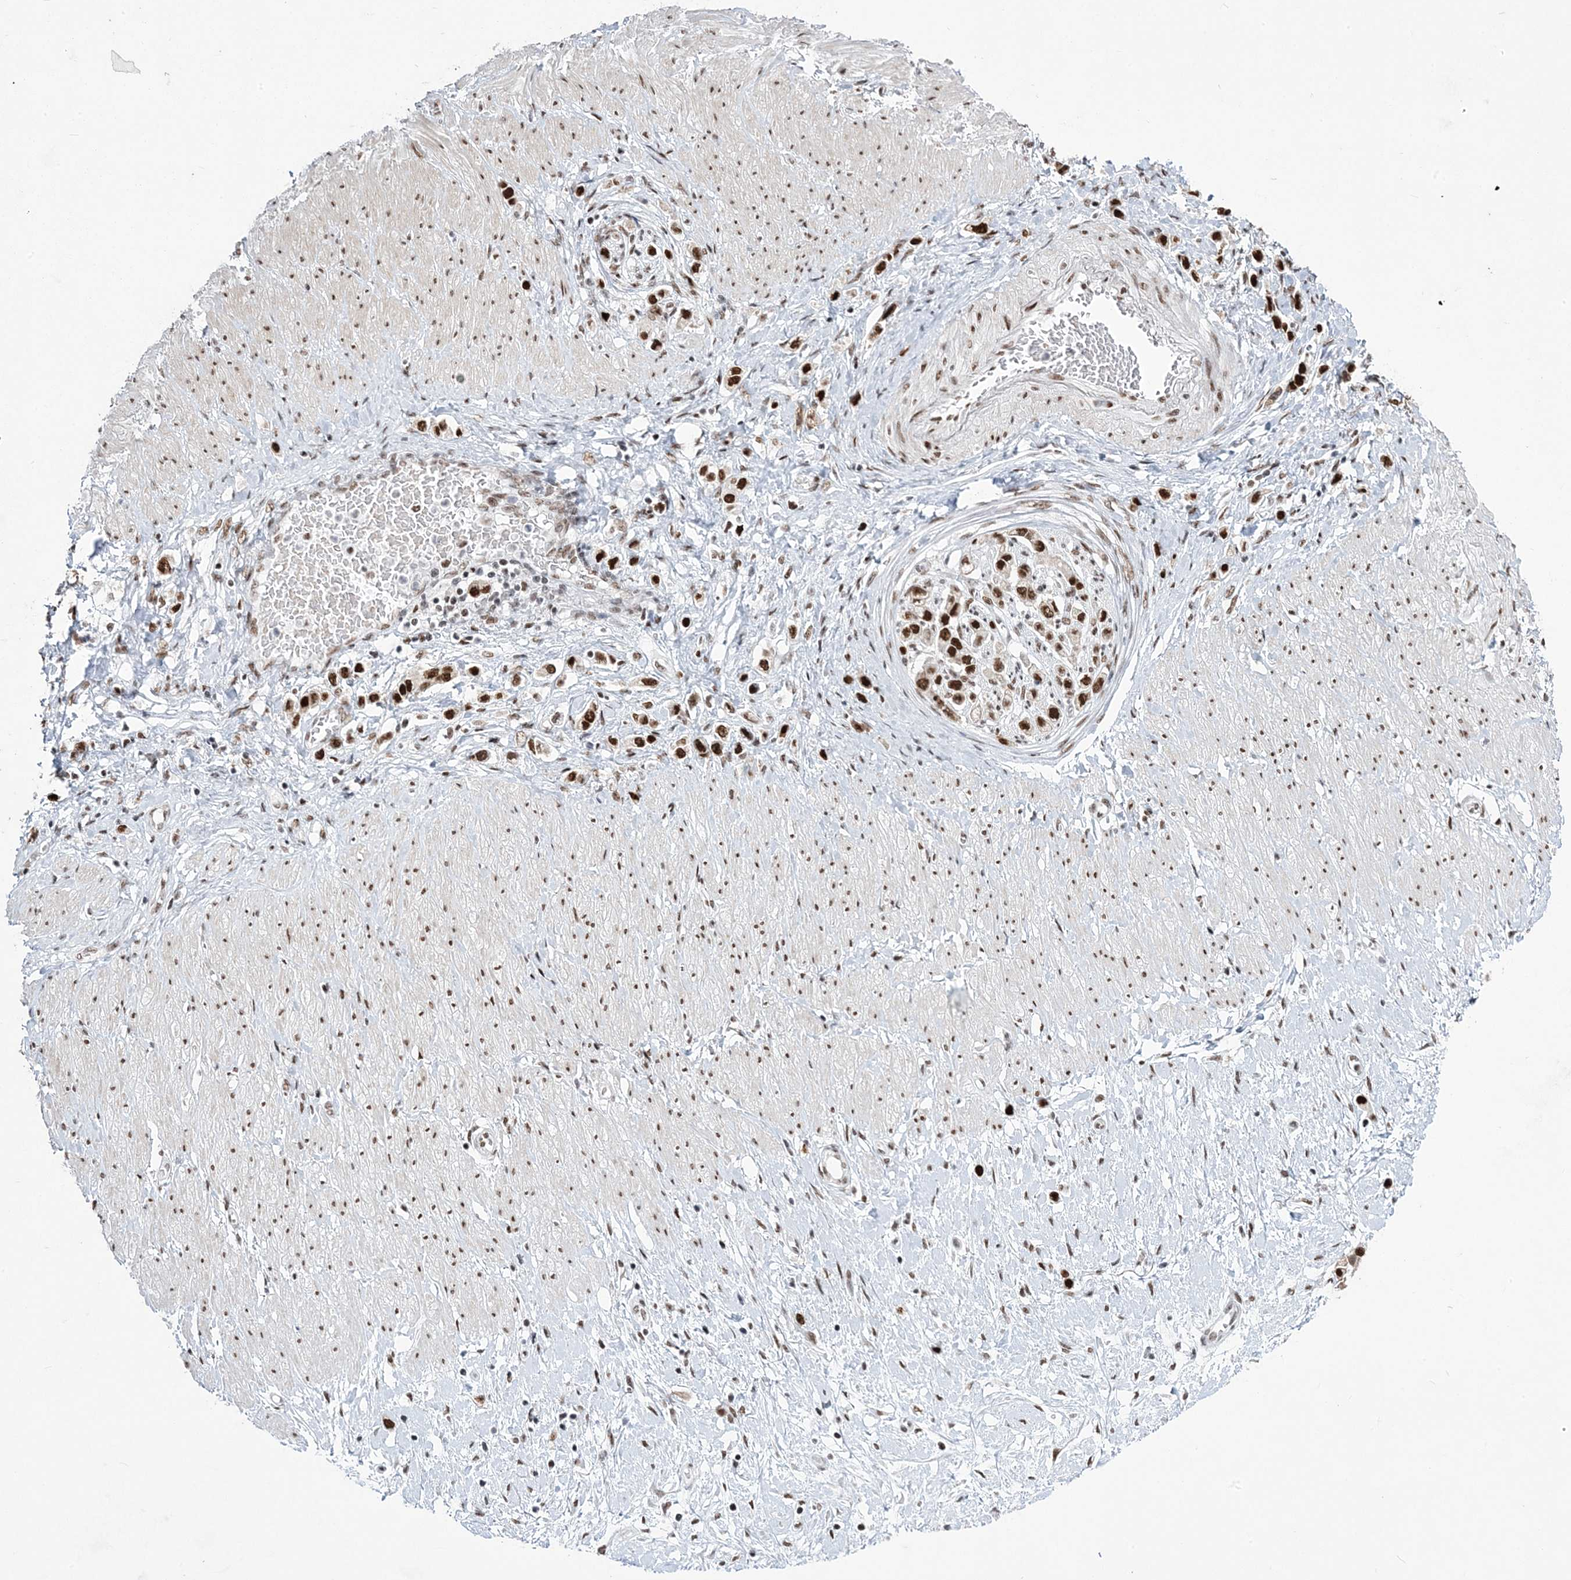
{"staining": {"intensity": "strong", "quantity": ">75%", "location": "nuclear"}, "tissue": "stomach cancer", "cell_type": "Tumor cells", "image_type": "cancer", "snomed": [{"axis": "morphology", "description": "Normal tissue, NOS"}, {"axis": "morphology", "description": "Adenocarcinoma, NOS"}, {"axis": "topography", "description": "Stomach, upper"}, {"axis": "topography", "description": "Stomach"}], "caption": "Immunohistochemical staining of human stomach cancer reveals strong nuclear protein positivity in approximately >75% of tumor cells.", "gene": "ZBTB7A", "patient": {"sex": "female", "age": 65}}